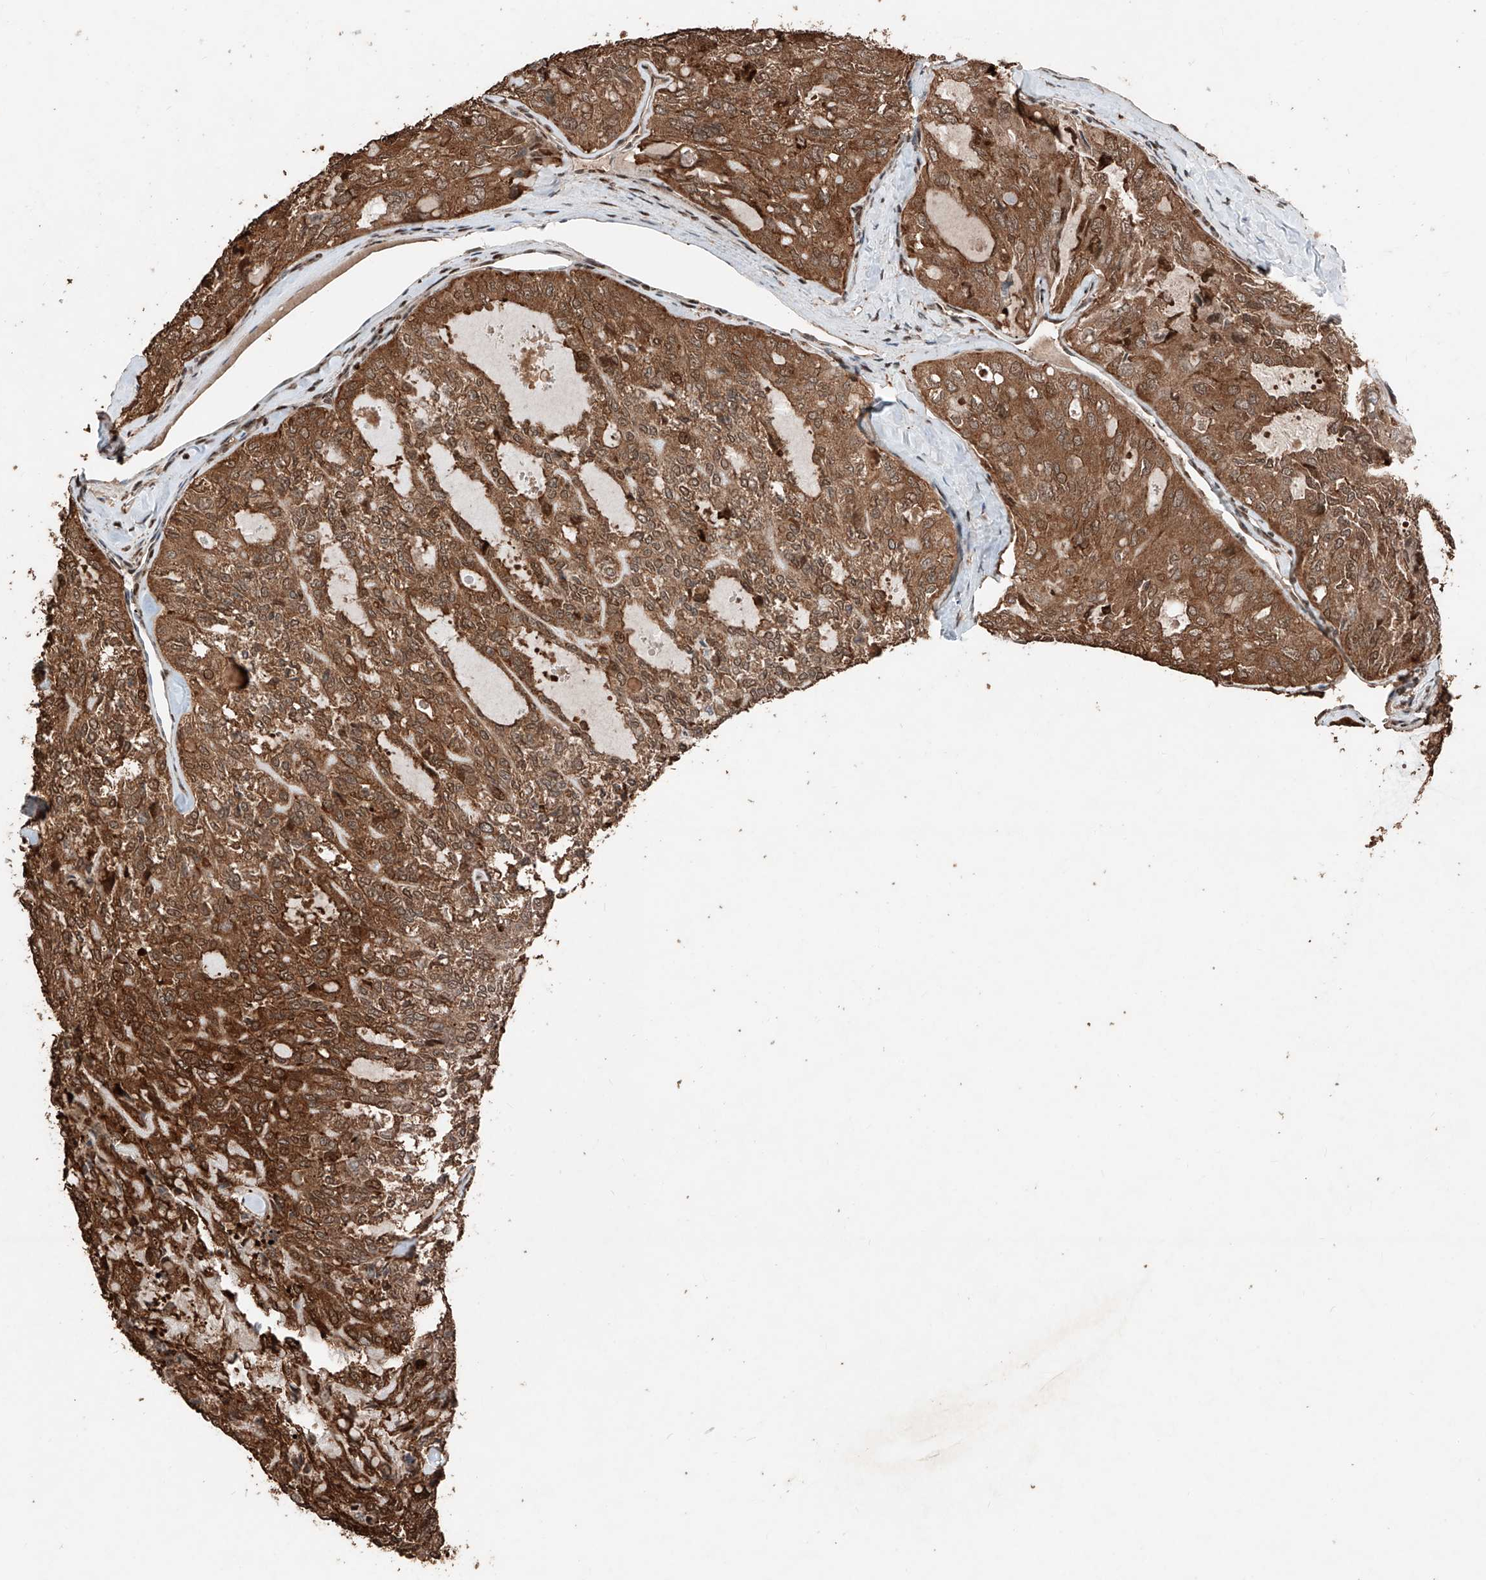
{"staining": {"intensity": "moderate", "quantity": ">75%", "location": "cytoplasmic/membranous,nuclear"}, "tissue": "thyroid cancer", "cell_type": "Tumor cells", "image_type": "cancer", "snomed": [{"axis": "morphology", "description": "Follicular adenoma carcinoma, NOS"}, {"axis": "topography", "description": "Thyroid gland"}], "caption": "A medium amount of moderate cytoplasmic/membranous and nuclear expression is appreciated in approximately >75% of tumor cells in thyroid cancer tissue.", "gene": "RMND1", "patient": {"sex": "male", "age": 75}}